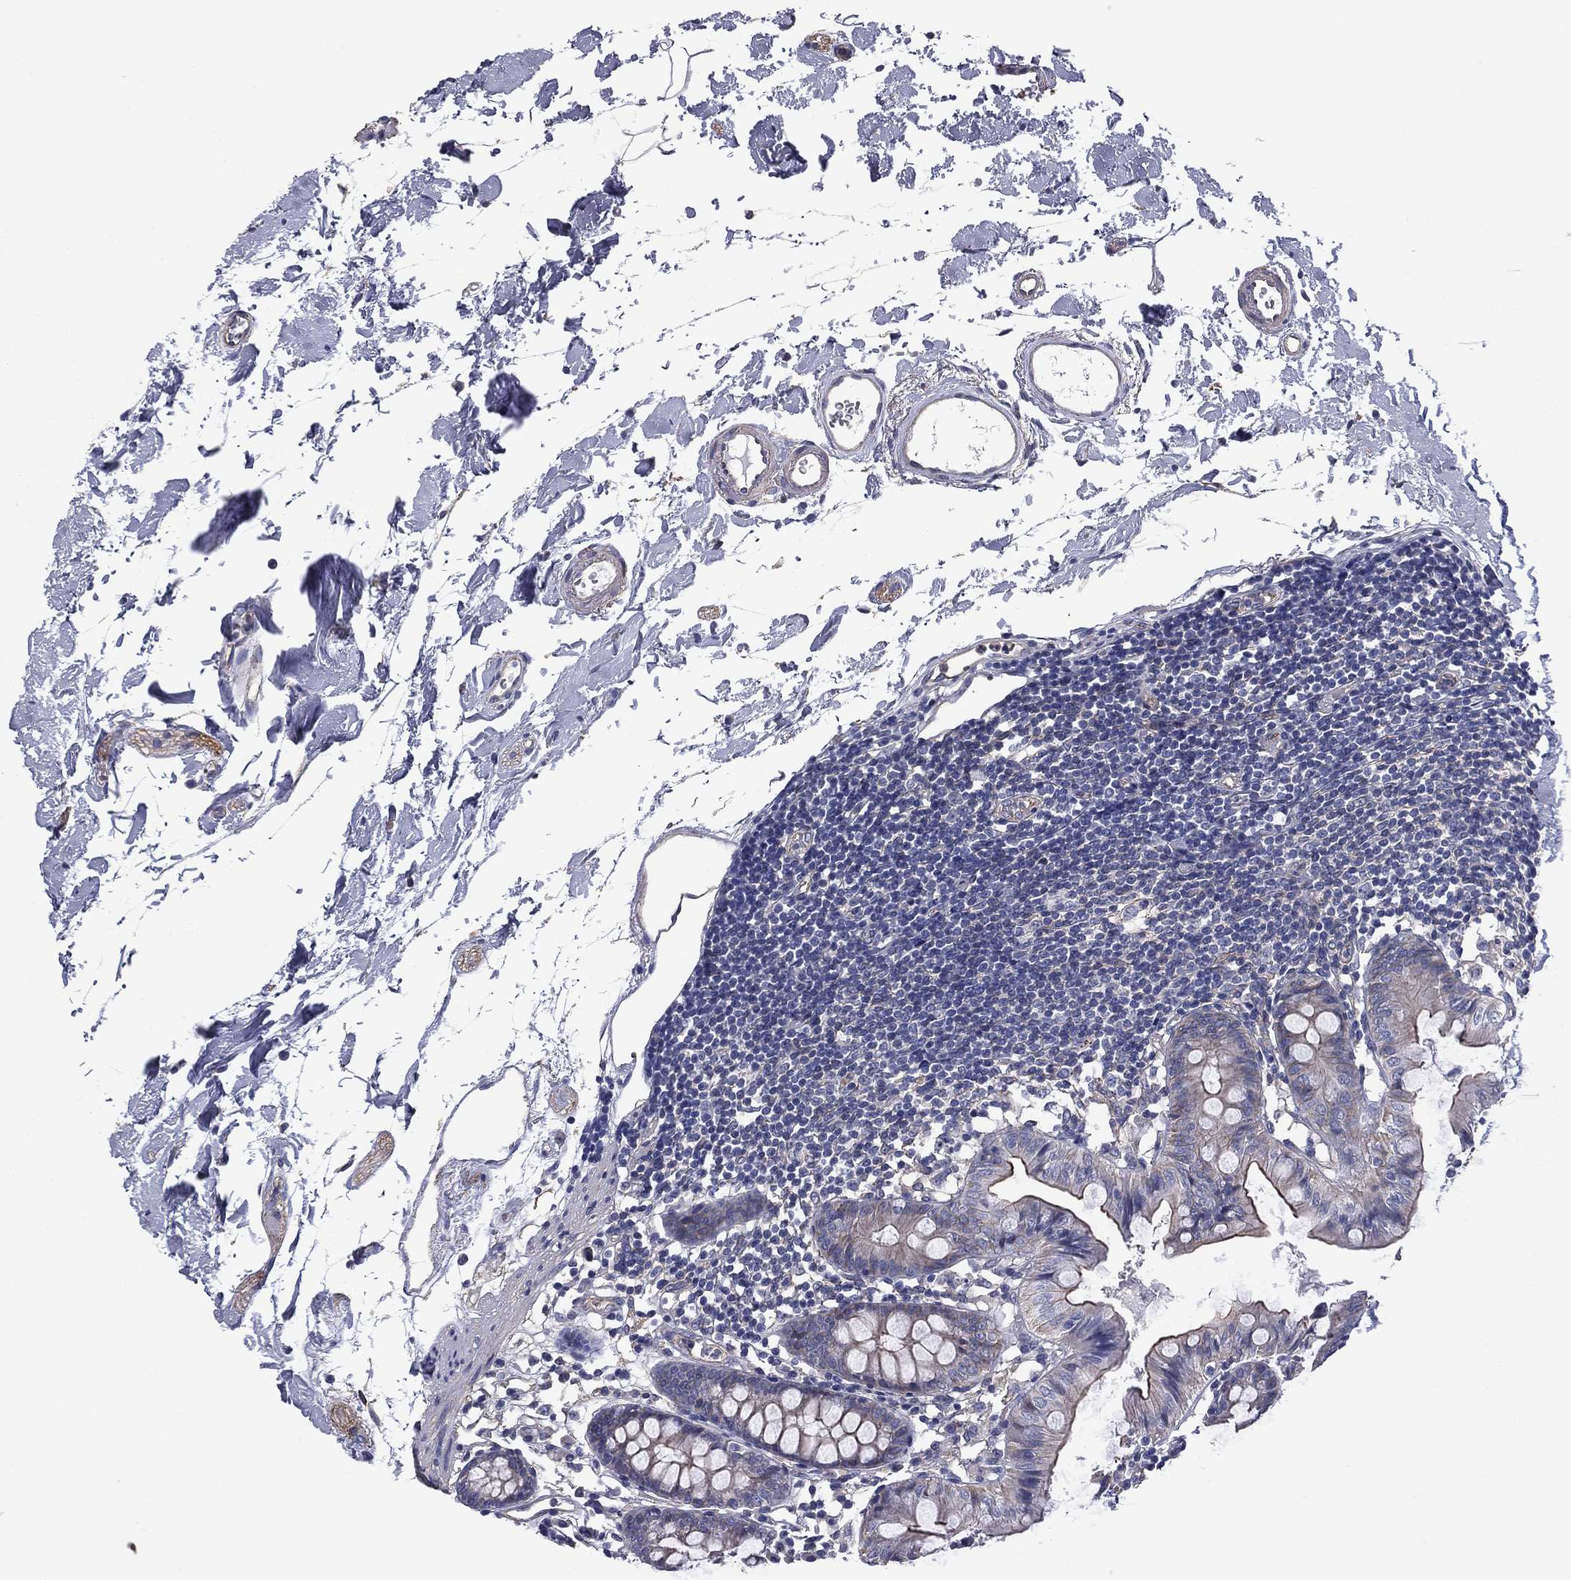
{"staining": {"intensity": "negative", "quantity": "none", "location": "none"}, "tissue": "colon", "cell_type": "Endothelial cells", "image_type": "normal", "snomed": [{"axis": "morphology", "description": "Normal tissue, NOS"}, {"axis": "topography", "description": "Colon"}], "caption": "Photomicrograph shows no protein staining in endothelial cells of unremarkable colon. The staining was performed using DAB (3,3'-diaminobenzidine) to visualize the protein expression in brown, while the nuclei were stained in blue with hematoxylin (Magnification: 20x).", "gene": "TCHH", "patient": {"sex": "female", "age": 84}}